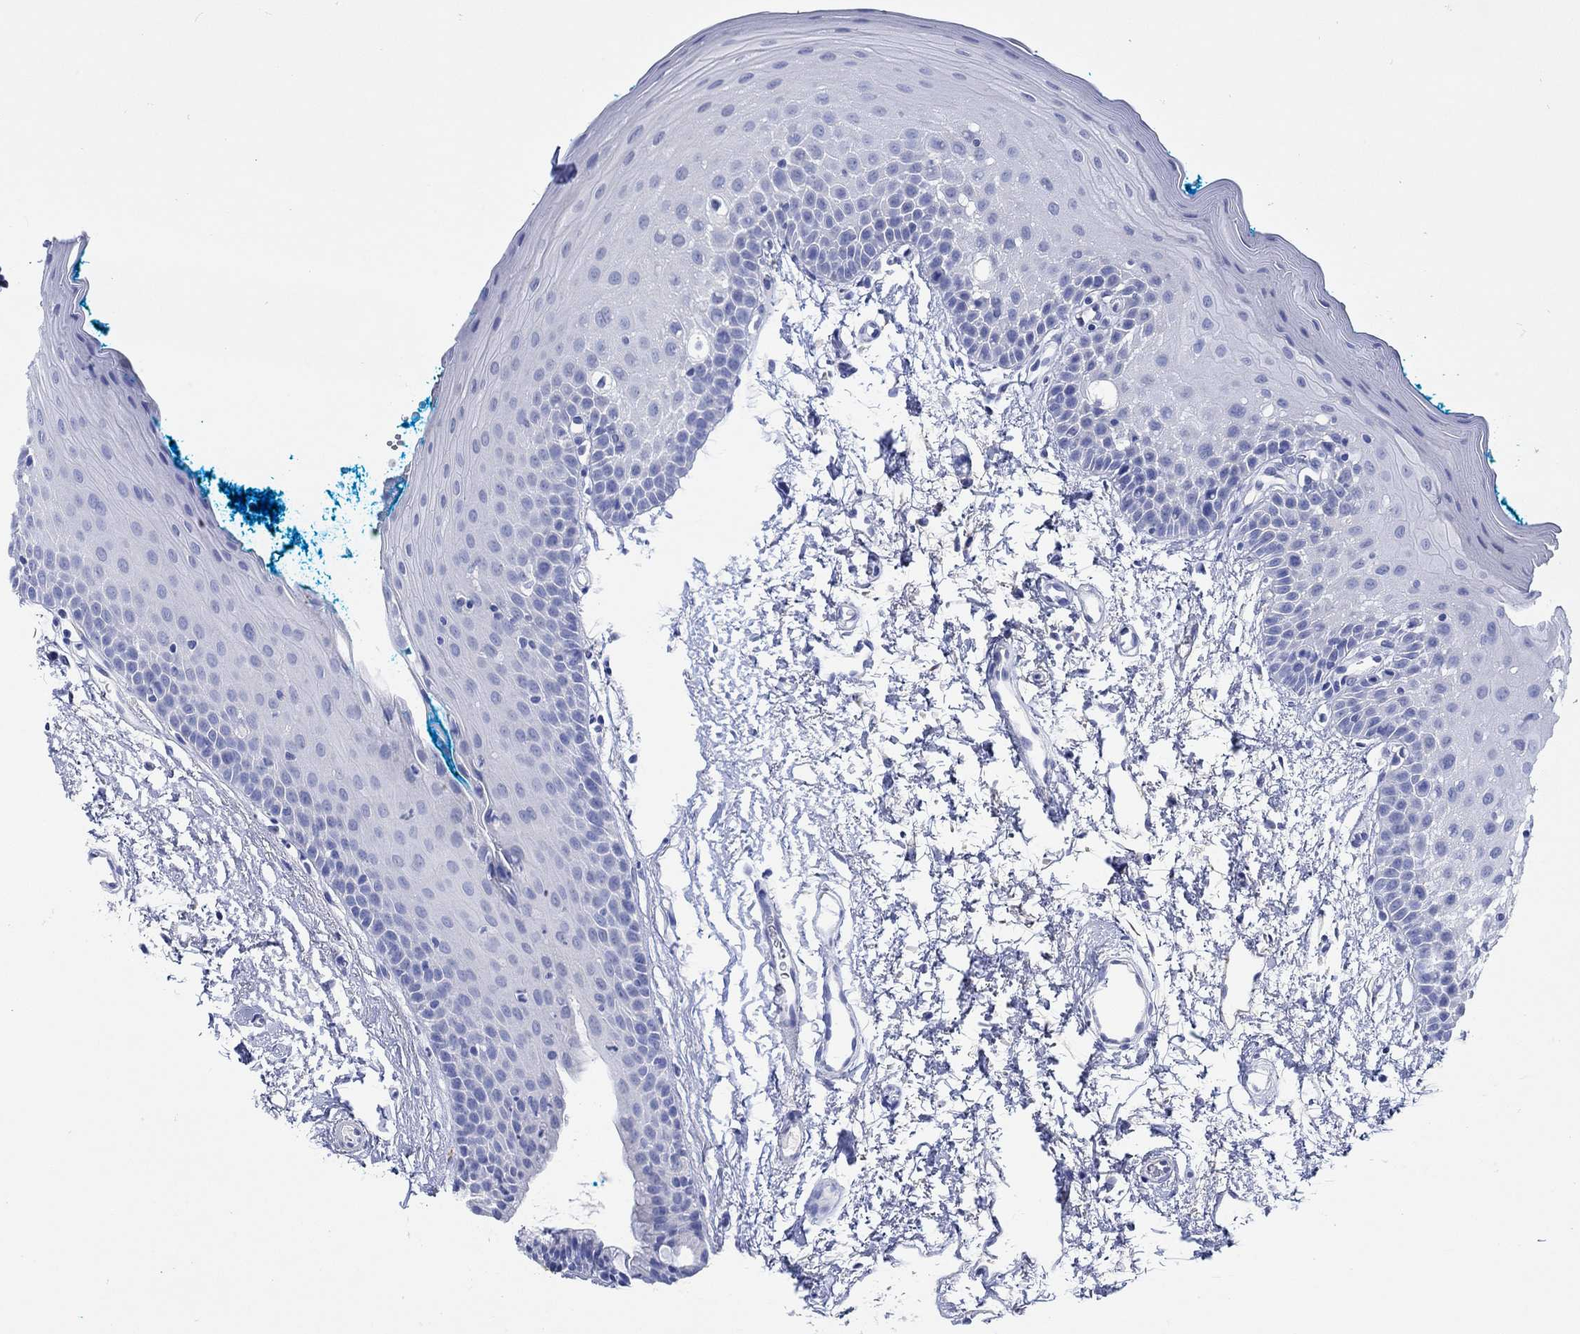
{"staining": {"intensity": "negative", "quantity": "none", "location": "none"}, "tissue": "oral mucosa", "cell_type": "Squamous epithelial cells", "image_type": "normal", "snomed": [{"axis": "morphology", "description": "Normal tissue, NOS"}, {"axis": "morphology", "description": "Squamous cell carcinoma, NOS"}, {"axis": "topography", "description": "Oral tissue"}, {"axis": "topography", "description": "Head-Neck"}], "caption": "A photomicrograph of human oral mucosa is negative for staining in squamous epithelial cells. (DAB immunohistochemistry (IHC), high magnification).", "gene": "P2RY6", "patient": {"sex": "female", "age": 75}}